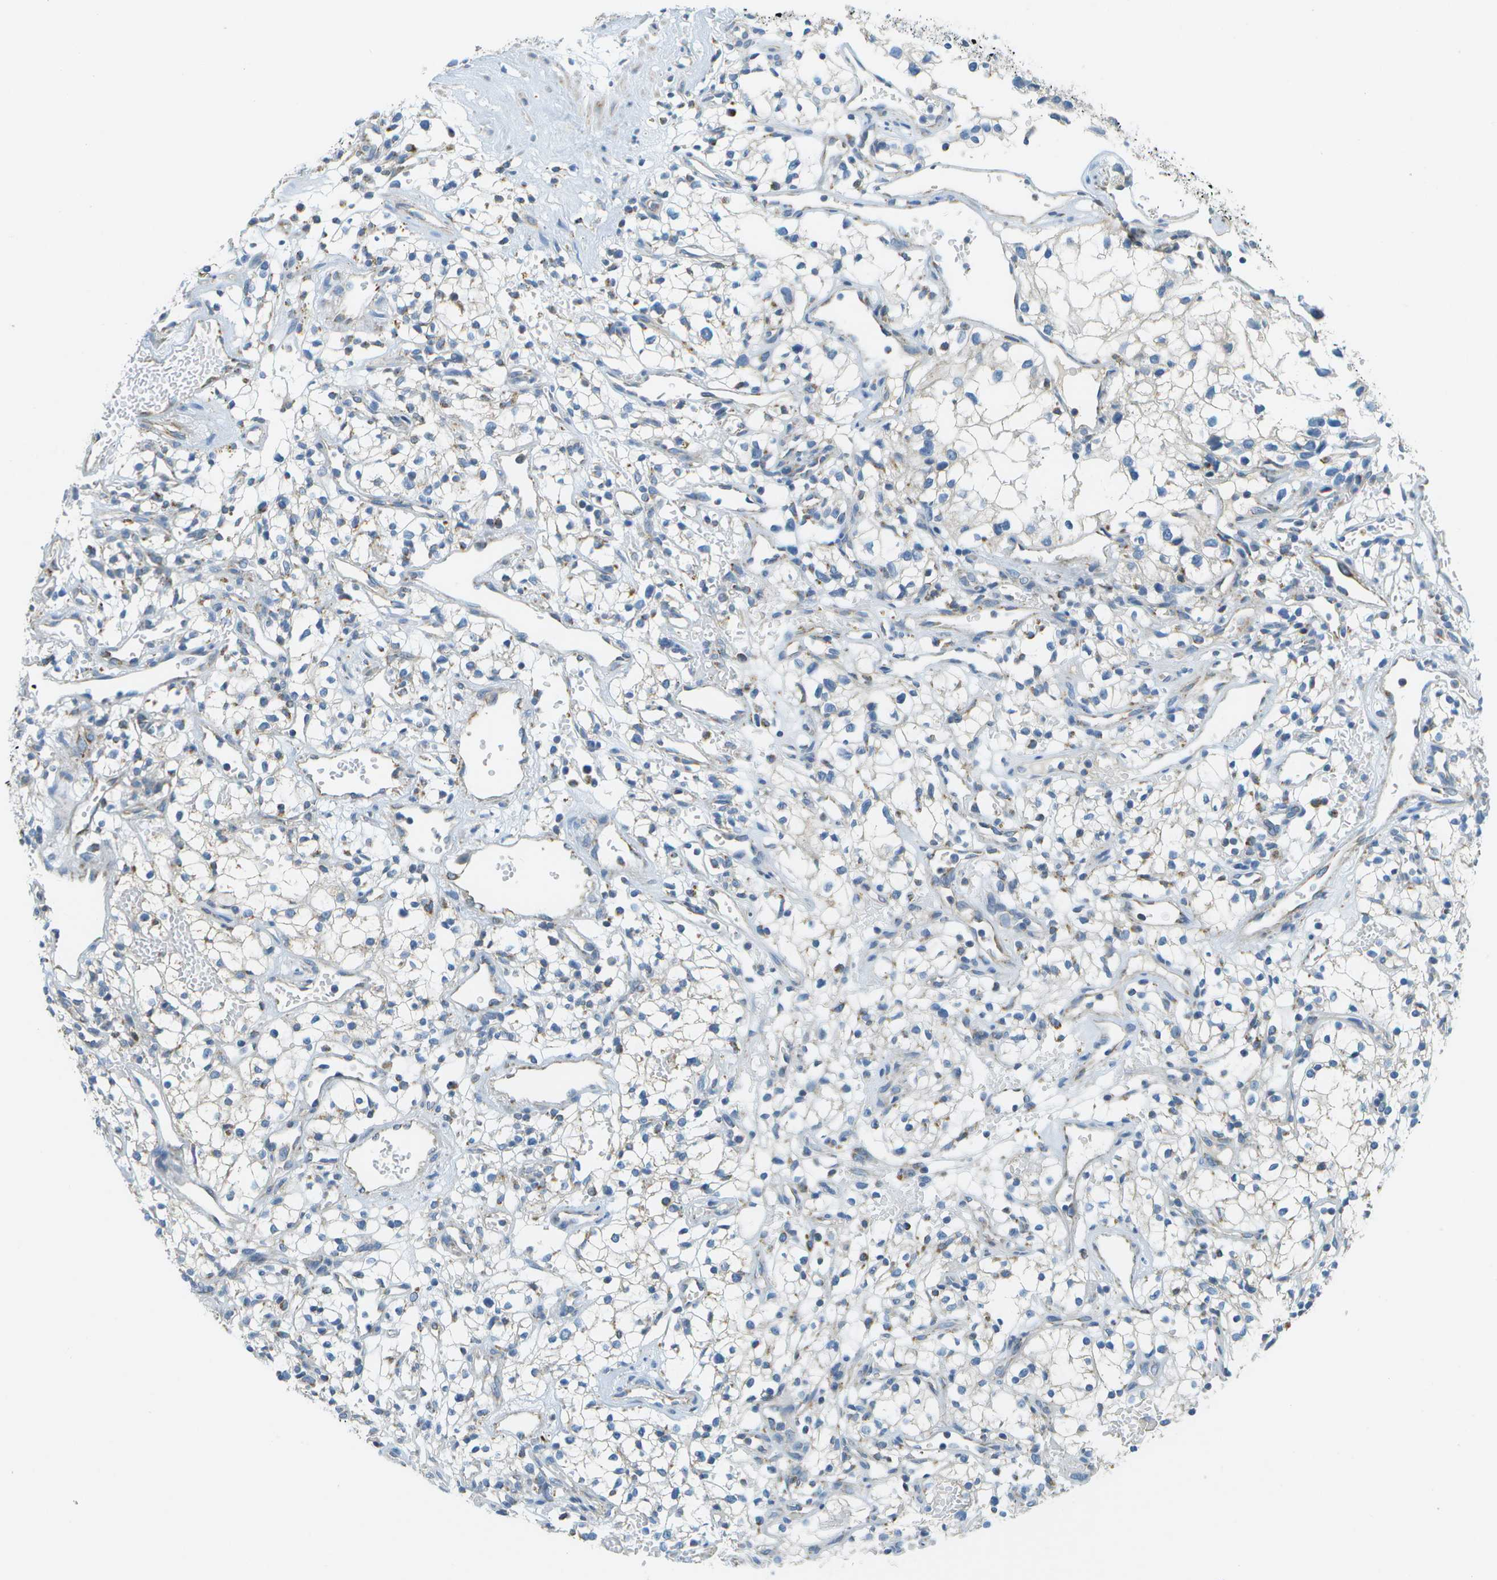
{"staining": {"intensity": "negative", "quantity": "none", "location": "none"}, "tissue": "renal cancer", "cell_type": "Tumor cells", "image_type": "cancer", "snomed": [{"axis": "morphology", "description": "Adenocarcinoma, NOS"}, {"axis": "topography", "description": "Kidney"}], "caption": "An IHC image of renal cancer is shown. There is no staining in tumor cells of renal cancer.", "gene": "PTGIS", "patient": {"sex": "male", "age": 59}}